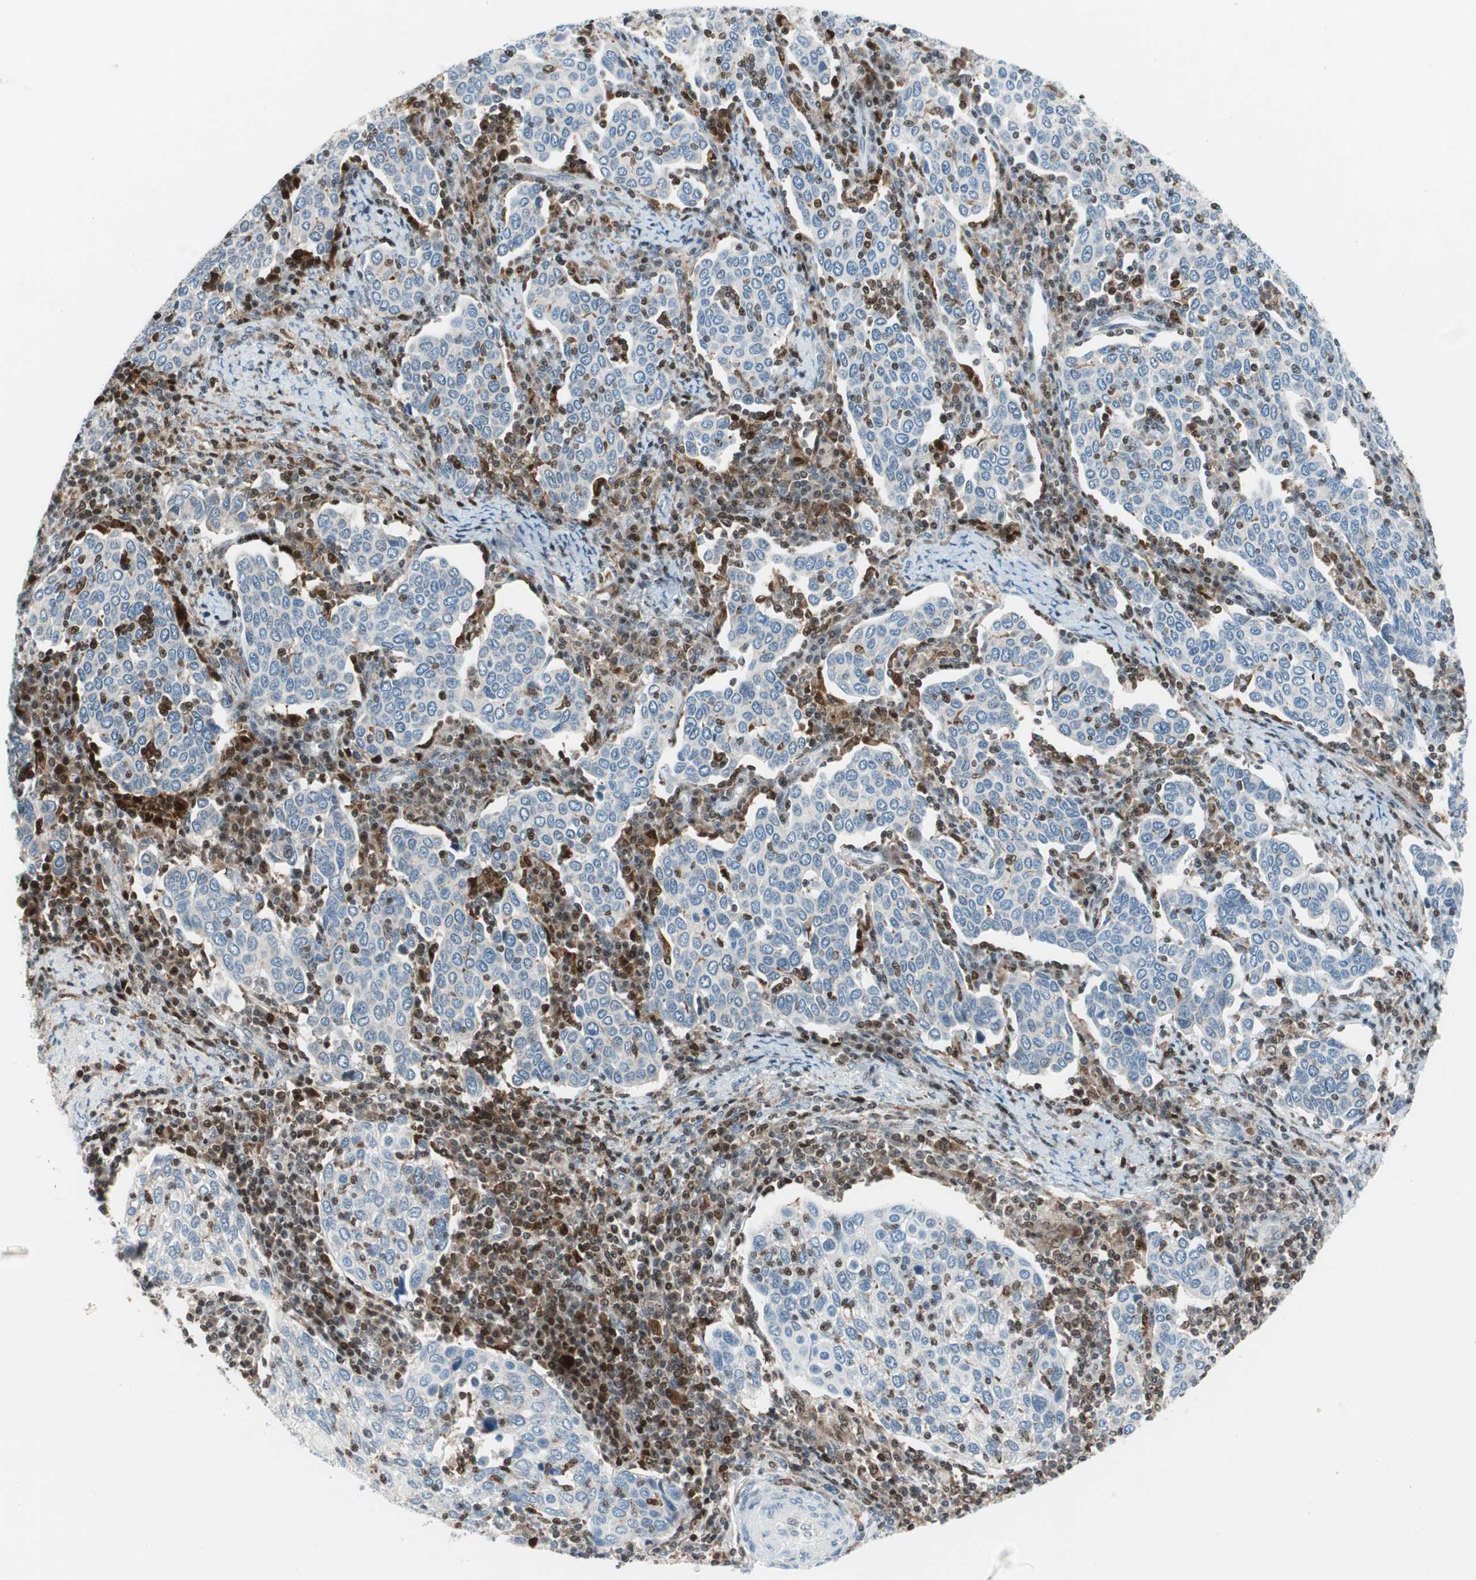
{"staining": {"intensity": "negative", "quantity": "none", "location": "none"}, "tissue": "cervical cancer", "cell_type": "Tumor cells", "image_type": "cancer", "snomed": [{"axis": "morphology", "description": "Squamous cell carcinoma, NOS"}, {"axis": "topography", "description": "Cervix"}], "caption": "The immunohistochemistry (IHC) photomicrograph has no significant expression in tumor cells of cervical squamous cell carcinoma tissue. (DAB IHC with hematoxylin counter stain).", "gene": "RGS10", "patient": {"sex": "female", "age": 40}}